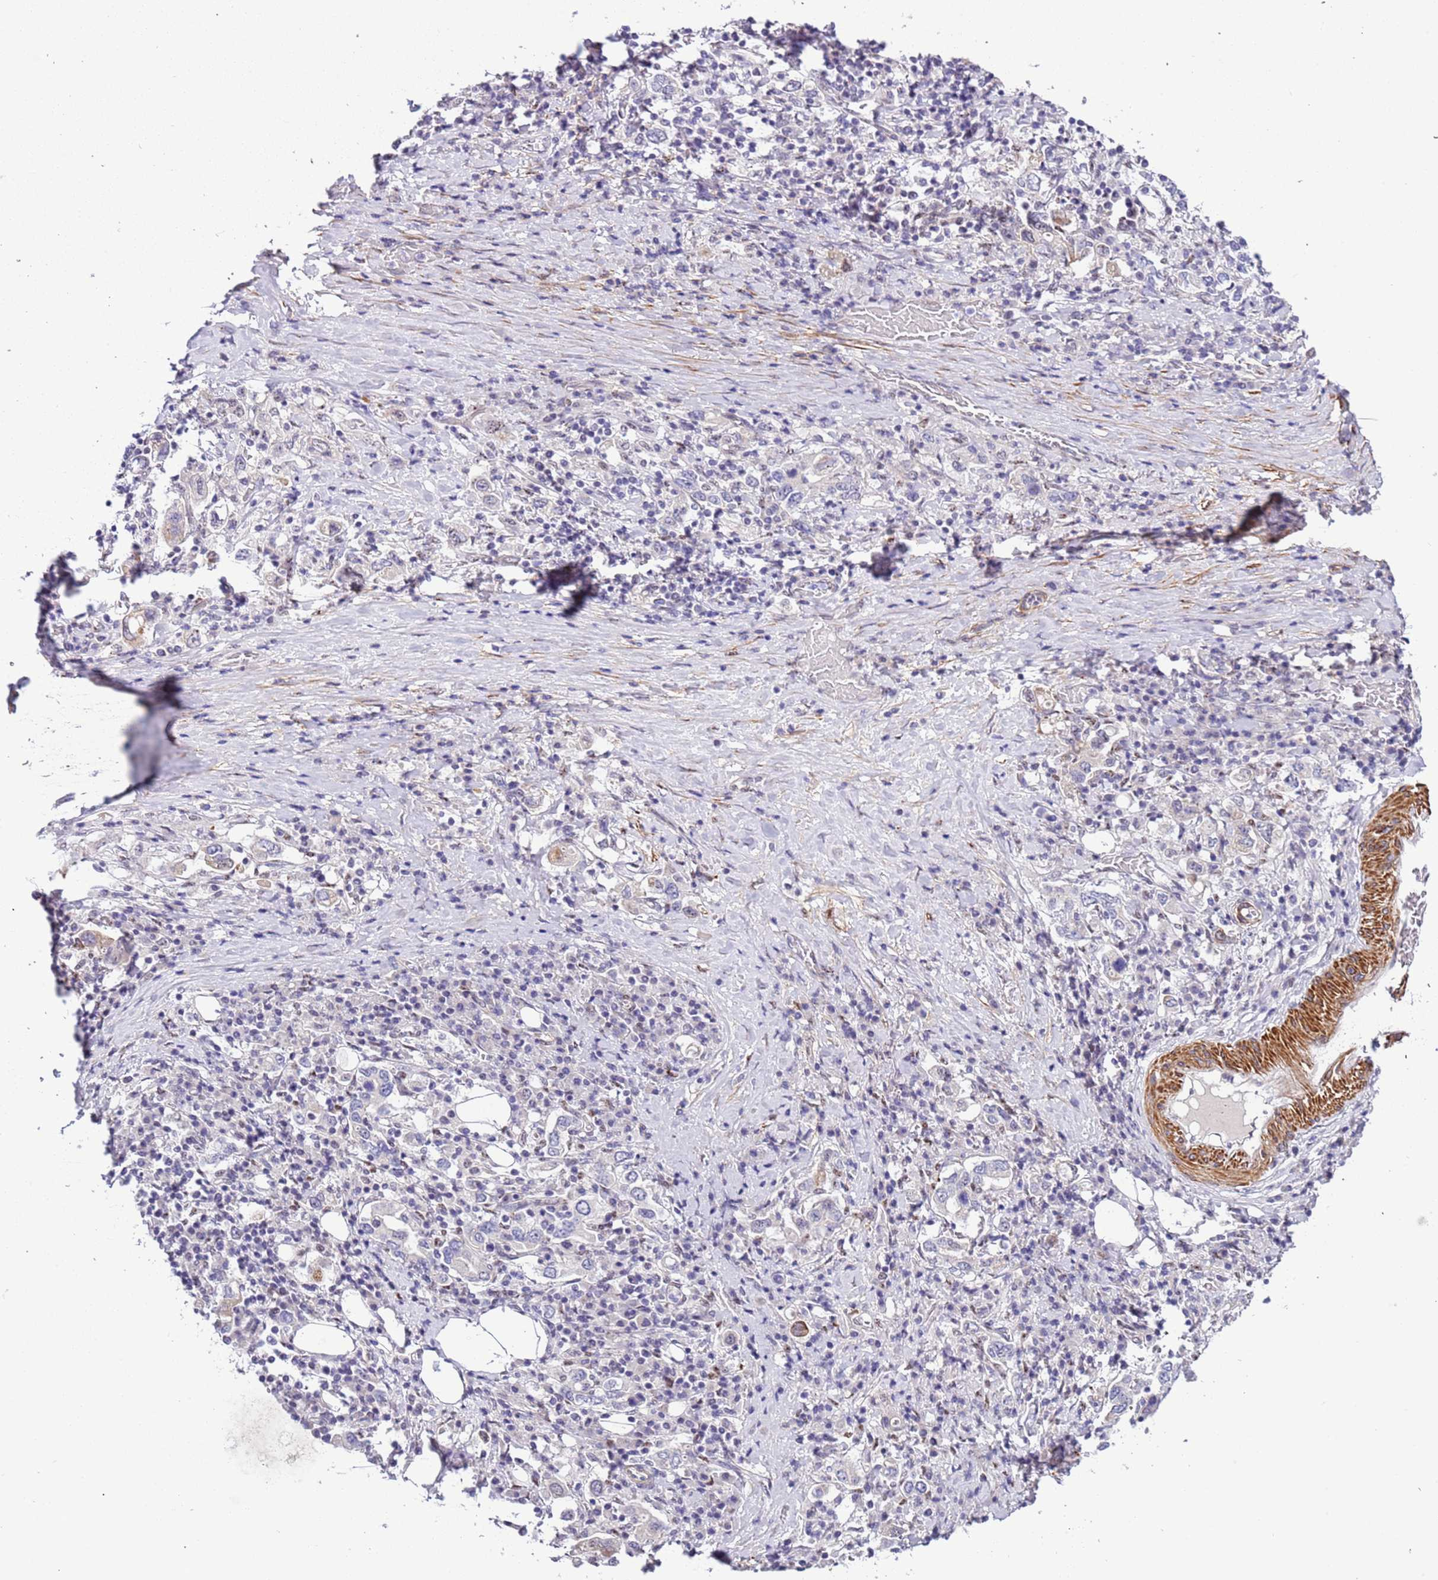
{"staining": {"intensity": "negative", "quantity": "none", "location": "none"}, "tissue": "stomach cancer", "cell_type": "Tumor cells", "image_type": "cancer", "snomed": [{"axis": "morphology", "description": "Adenocarcinoma, NOS"}, {"axis": "topography", "description": "Stomach, upper"}, {"axis": "topography", "description": "Stomach"}], "caption": "Tumor cells are negative for brown protein staining in adenocarcinoma (stomach).", "gene": "PLEKHH1", "patient": {"sex": "male", "age": 62}}